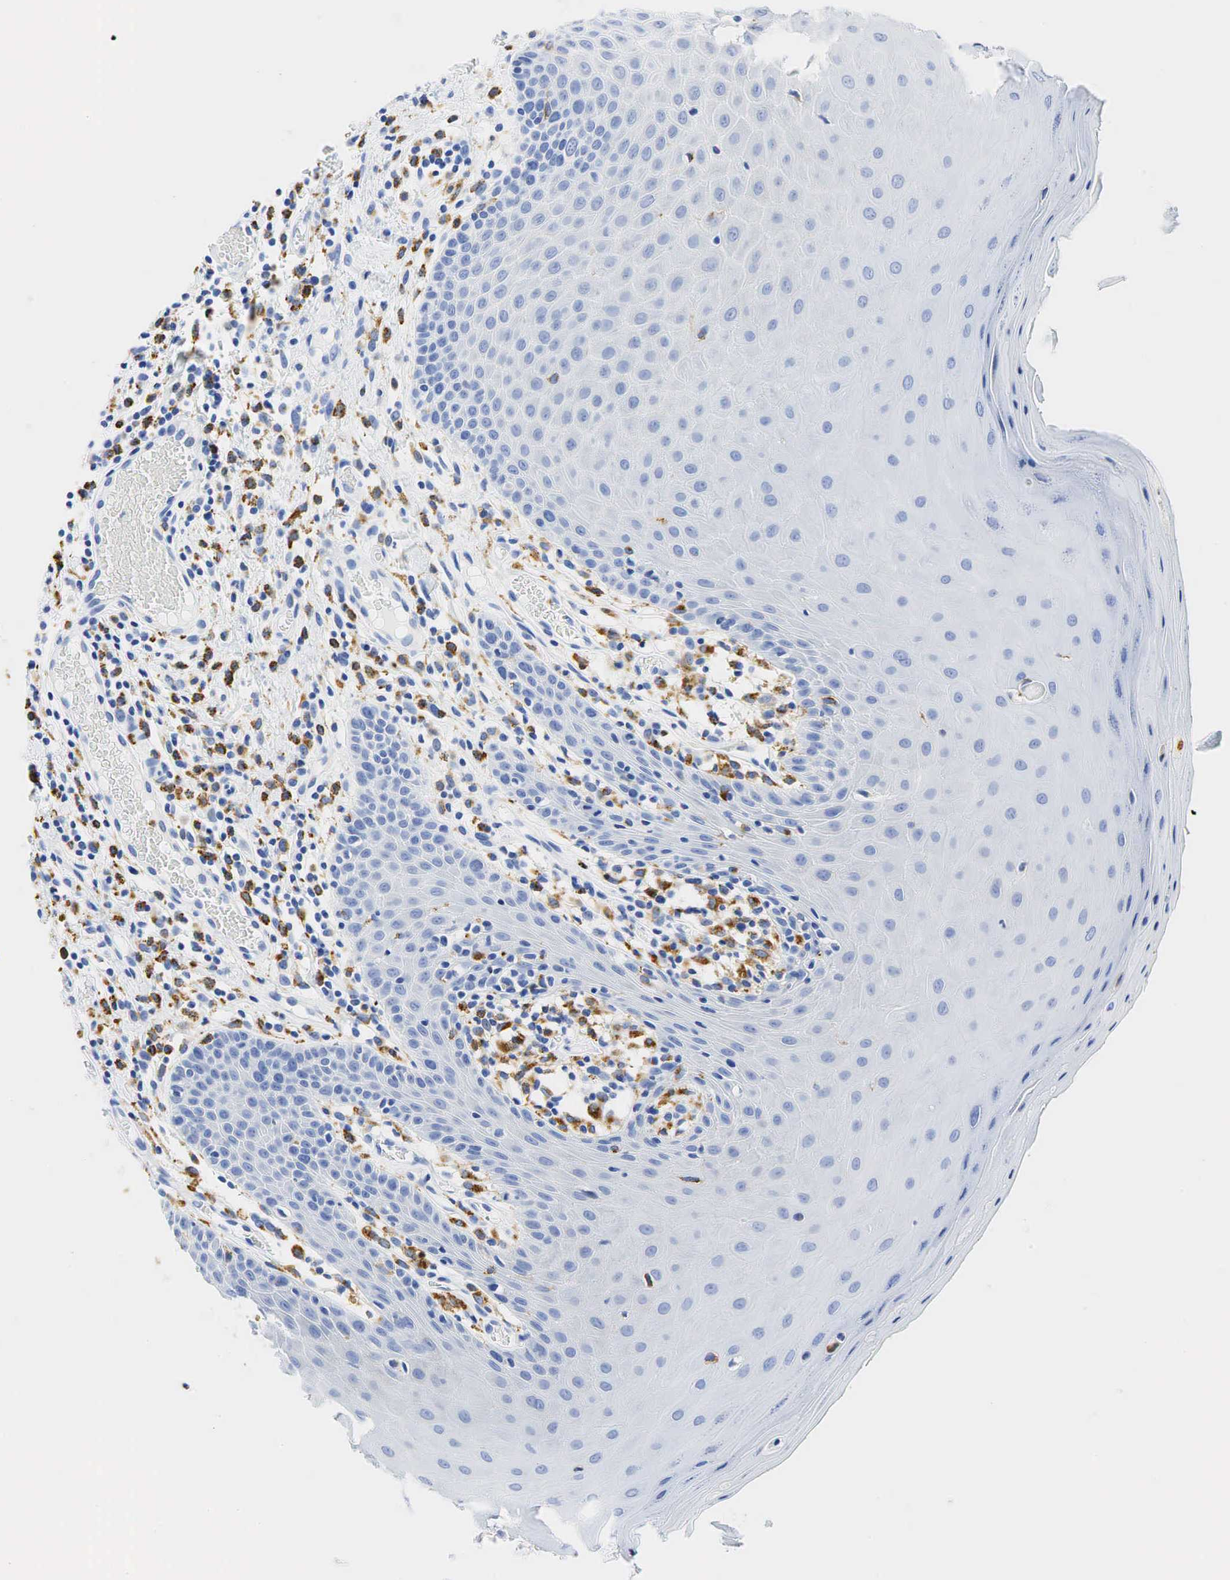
{"staining": {"intensity": "negative", "quantity": "none", "location": "none"}, "tissue": "oral mucosa", "cell_type": "Squamous epithelial cells", "image_type": "normal", "snomed": [{"axis": "morphology", "description": "Normal tissue, NOS"}, {"axis": "topography", "description": "Oral tissue"}], "caption": "Immunohistochemistry (IHC) photomicrograph of unremarkable oral mucosa: human oral mucosa stained with DAB (3,3'-diaminobenzidine) reveals no significant protein staining in squamous epithelial cells.", "gene": "CD68", "patient": {"sex": "female", "age": 56}}